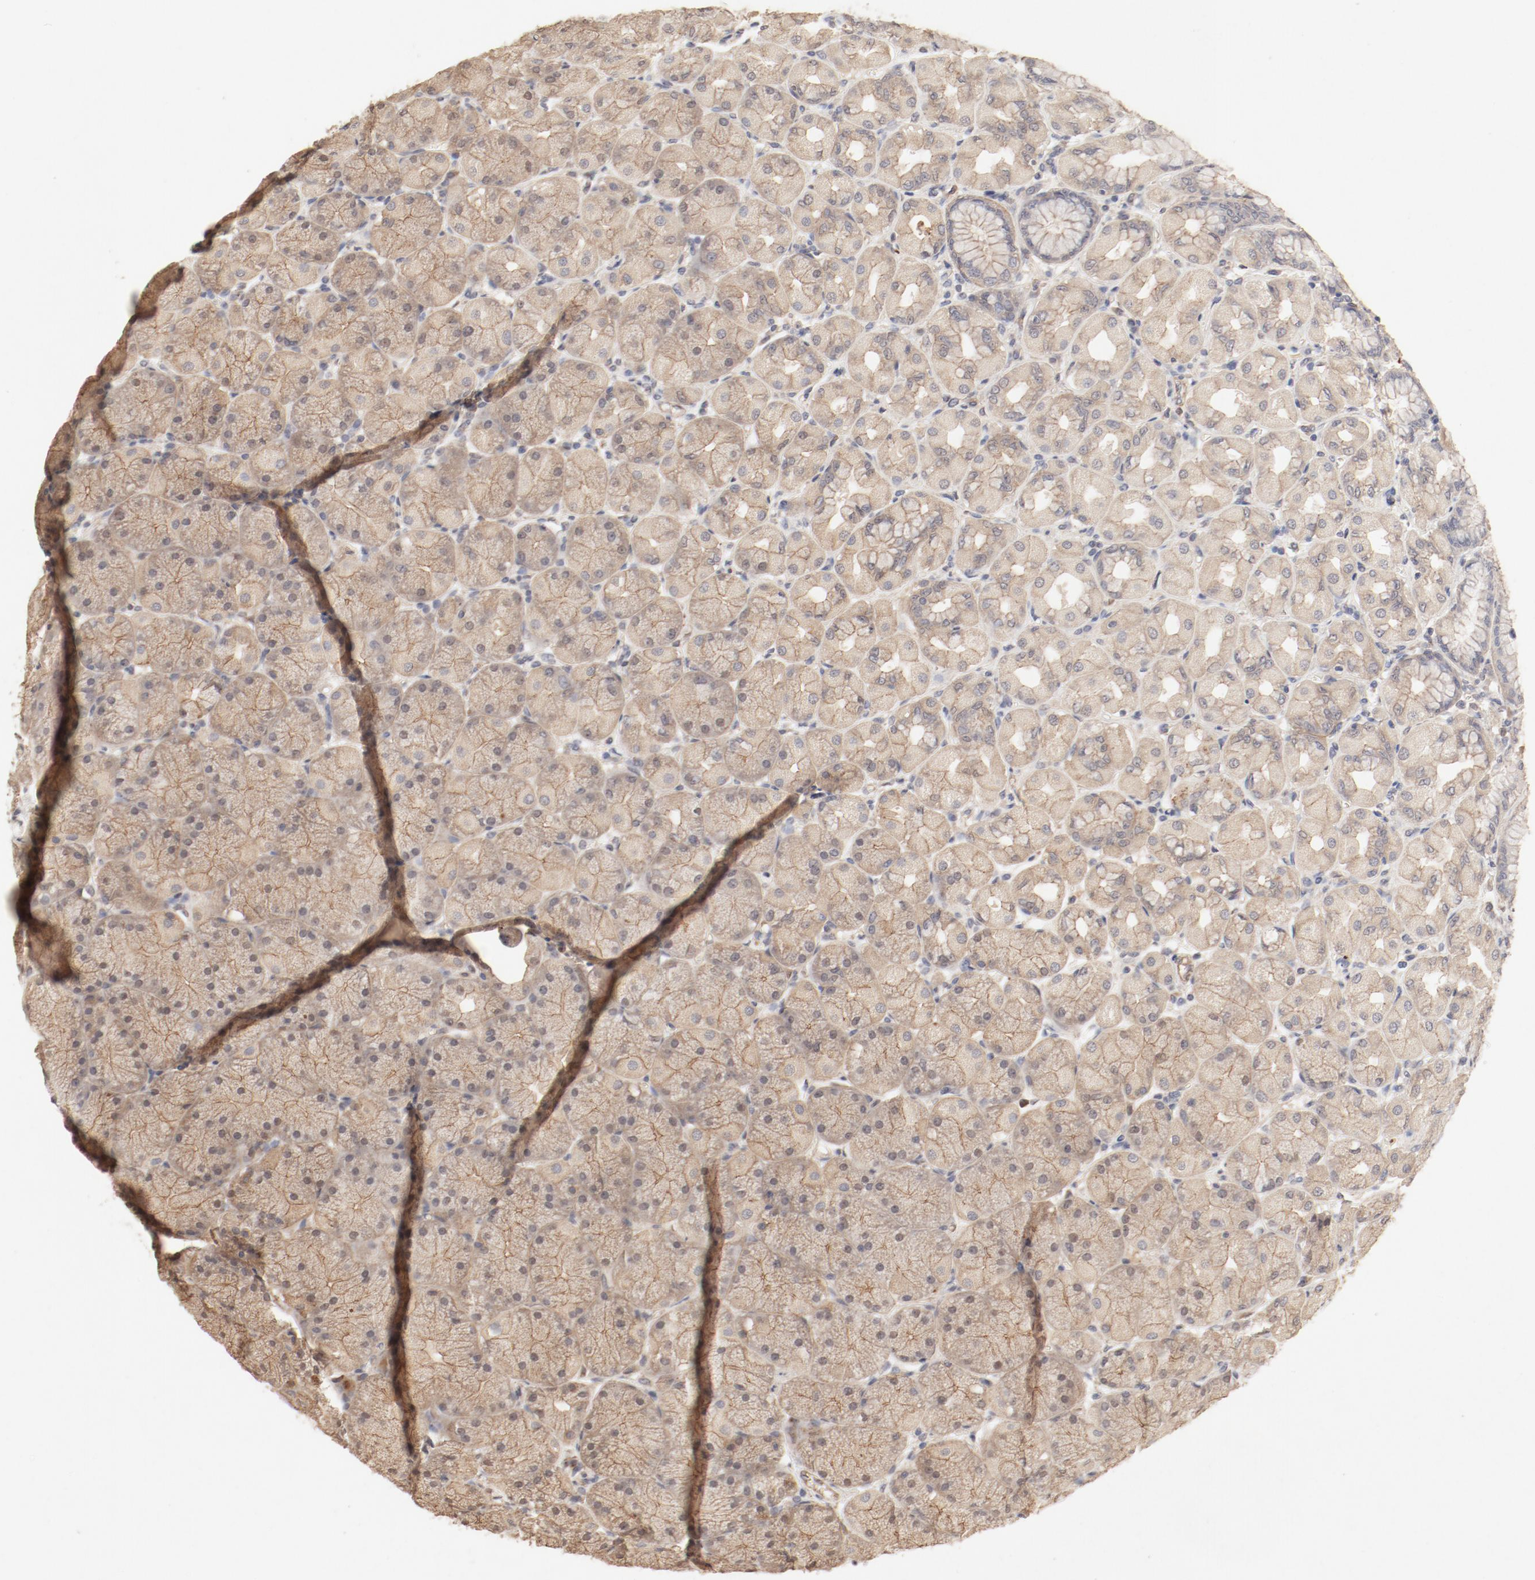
{"staining": {"intensity": "moderate", "quantity": ">75%", "location": "cytoplasmic/membranous,nuclear"}, "tissue": "stomach", "cell_type": "Glandular cells", "image_type": "normal", "snomed": [{"axis": "morphology", "description": "Normal tissue, NOS"}, {"axis": "topography", "description": "Stomach, upper"}], "caption": "A histopathology image showing moderate cytoplasmic/membranous,nuclear positivity in approximately >75% of glandular cells in unremarkable stomach, as visualized by brown immunohistochemical staining.", "gene": "IL3RA", "patient": {"sex": "female", "age": 56}}